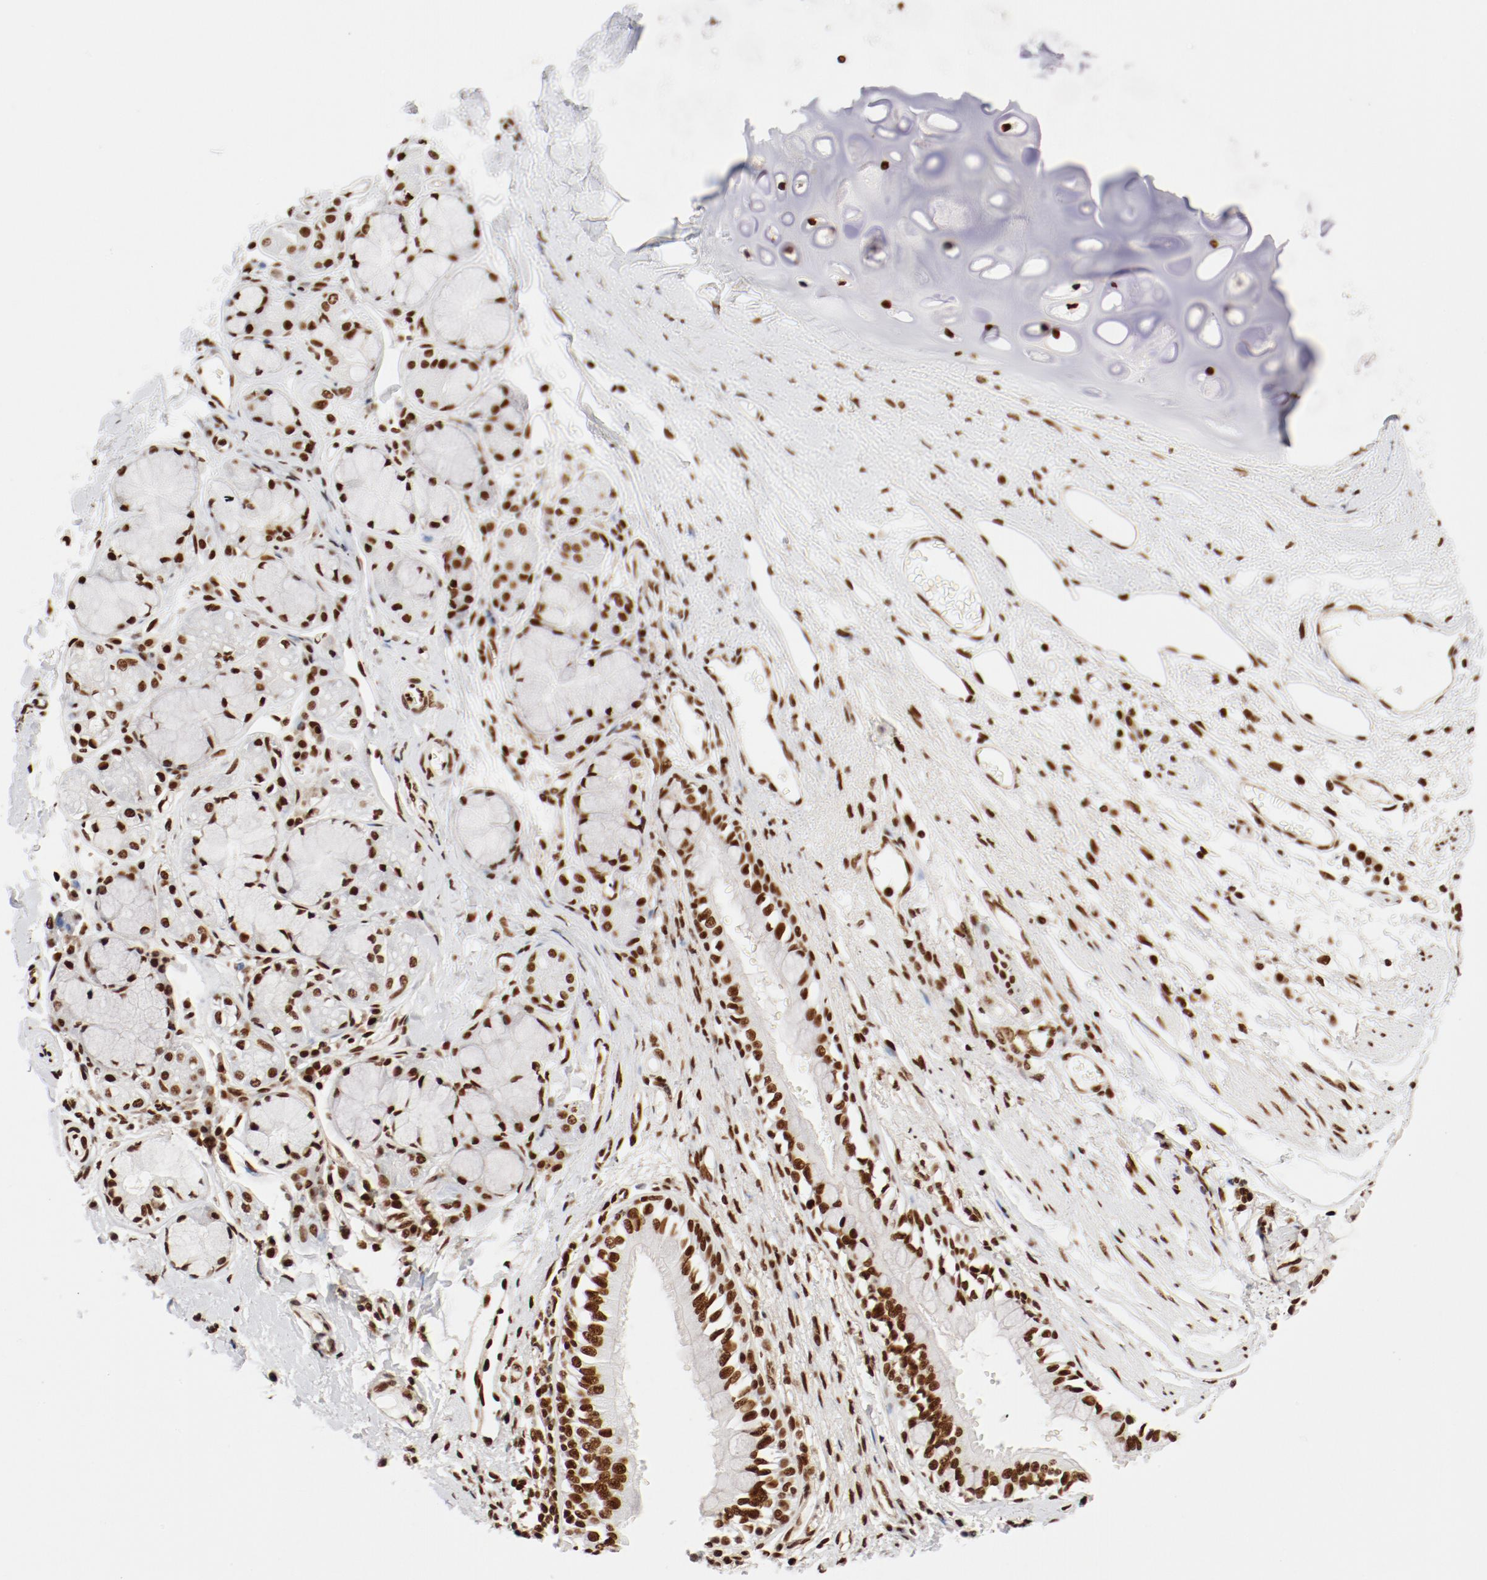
{"staining": {"intensity": "strong", "quantity": ">75%", "location": "nuclear"}, "tissue": "bronchus", "cell_type": "Respiratory epithelial cells", "image_type": "normal", "snomed": [{"axis": "morphology", "description": "Normal tissue, NOS"}, {"axis": "topography", "description": "Bronchus"}, {"axis": "topography", "description": "Lung"}], "caption": "Bronchus stained with immunohistochemistry demonstrates strong nuclear expression in approximately >75% of respiratory epithelial cells.", "gene": "CTBP1", "patient": {"sex": "female", "age": 56}}